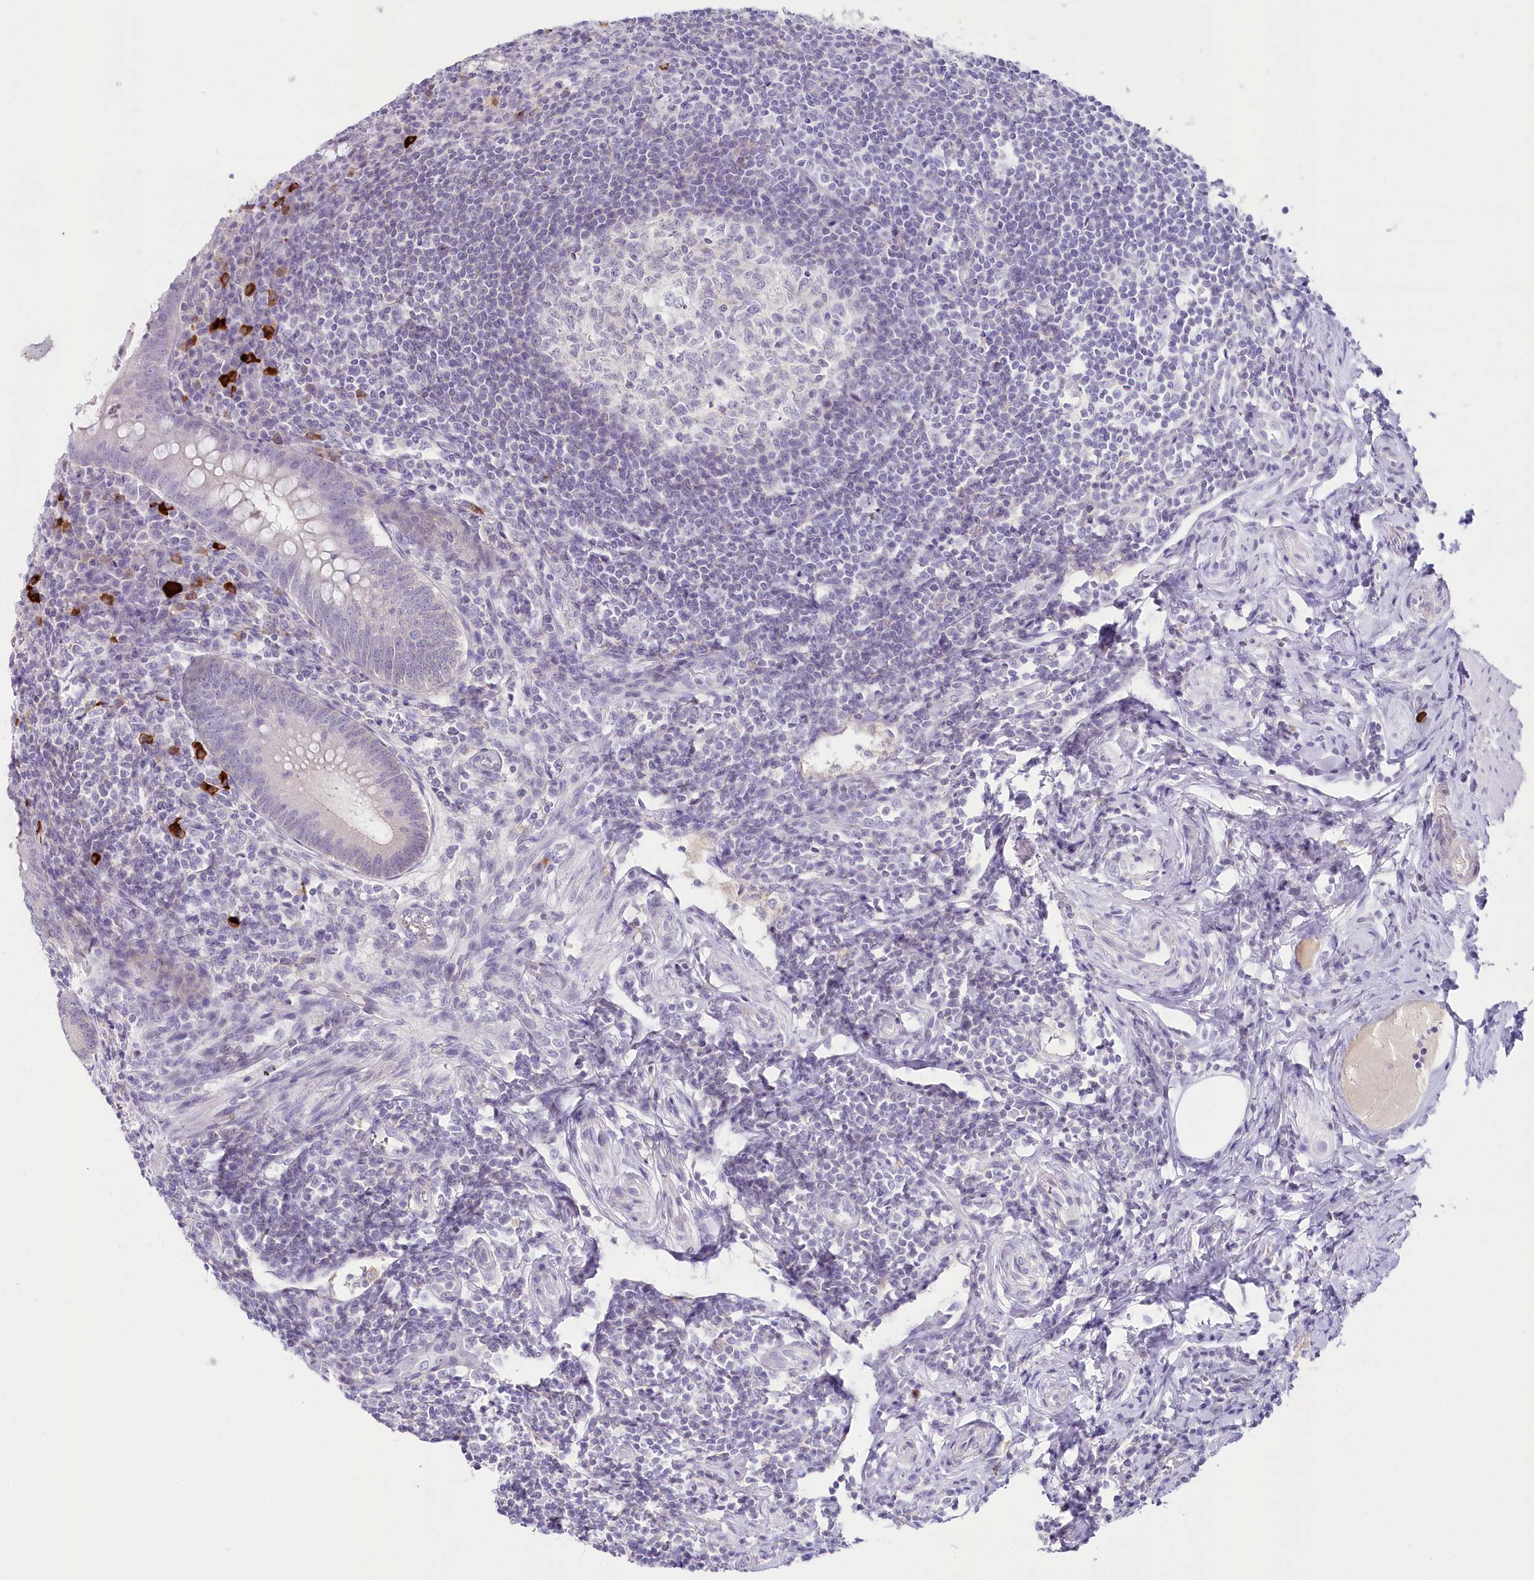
{"staining": {"intensity": "negative", "quantity": "none", "location": "none"}, "tissue": "appendix", "cell_type": "Glandular cells", "image_type": "normal", "snomed": [{"axis": "morphology", "description": "Normal tissue, NOS"}, {"axis": "topography", "description": "Appendix"}], "caption": "This is a micrograph of immunohistochemistry staining of unremarkable appendix, which shows no staining in glandular cells. (Stains: DAB (3,3'-diaminobenzidine) immunohistochemistry (IHC) with hematoxylin counter stain, Microscopy: brightfield microscopy at high magnification).", "gene": "MYOZ1", "patient": {"sex": "female", "age": 33}}